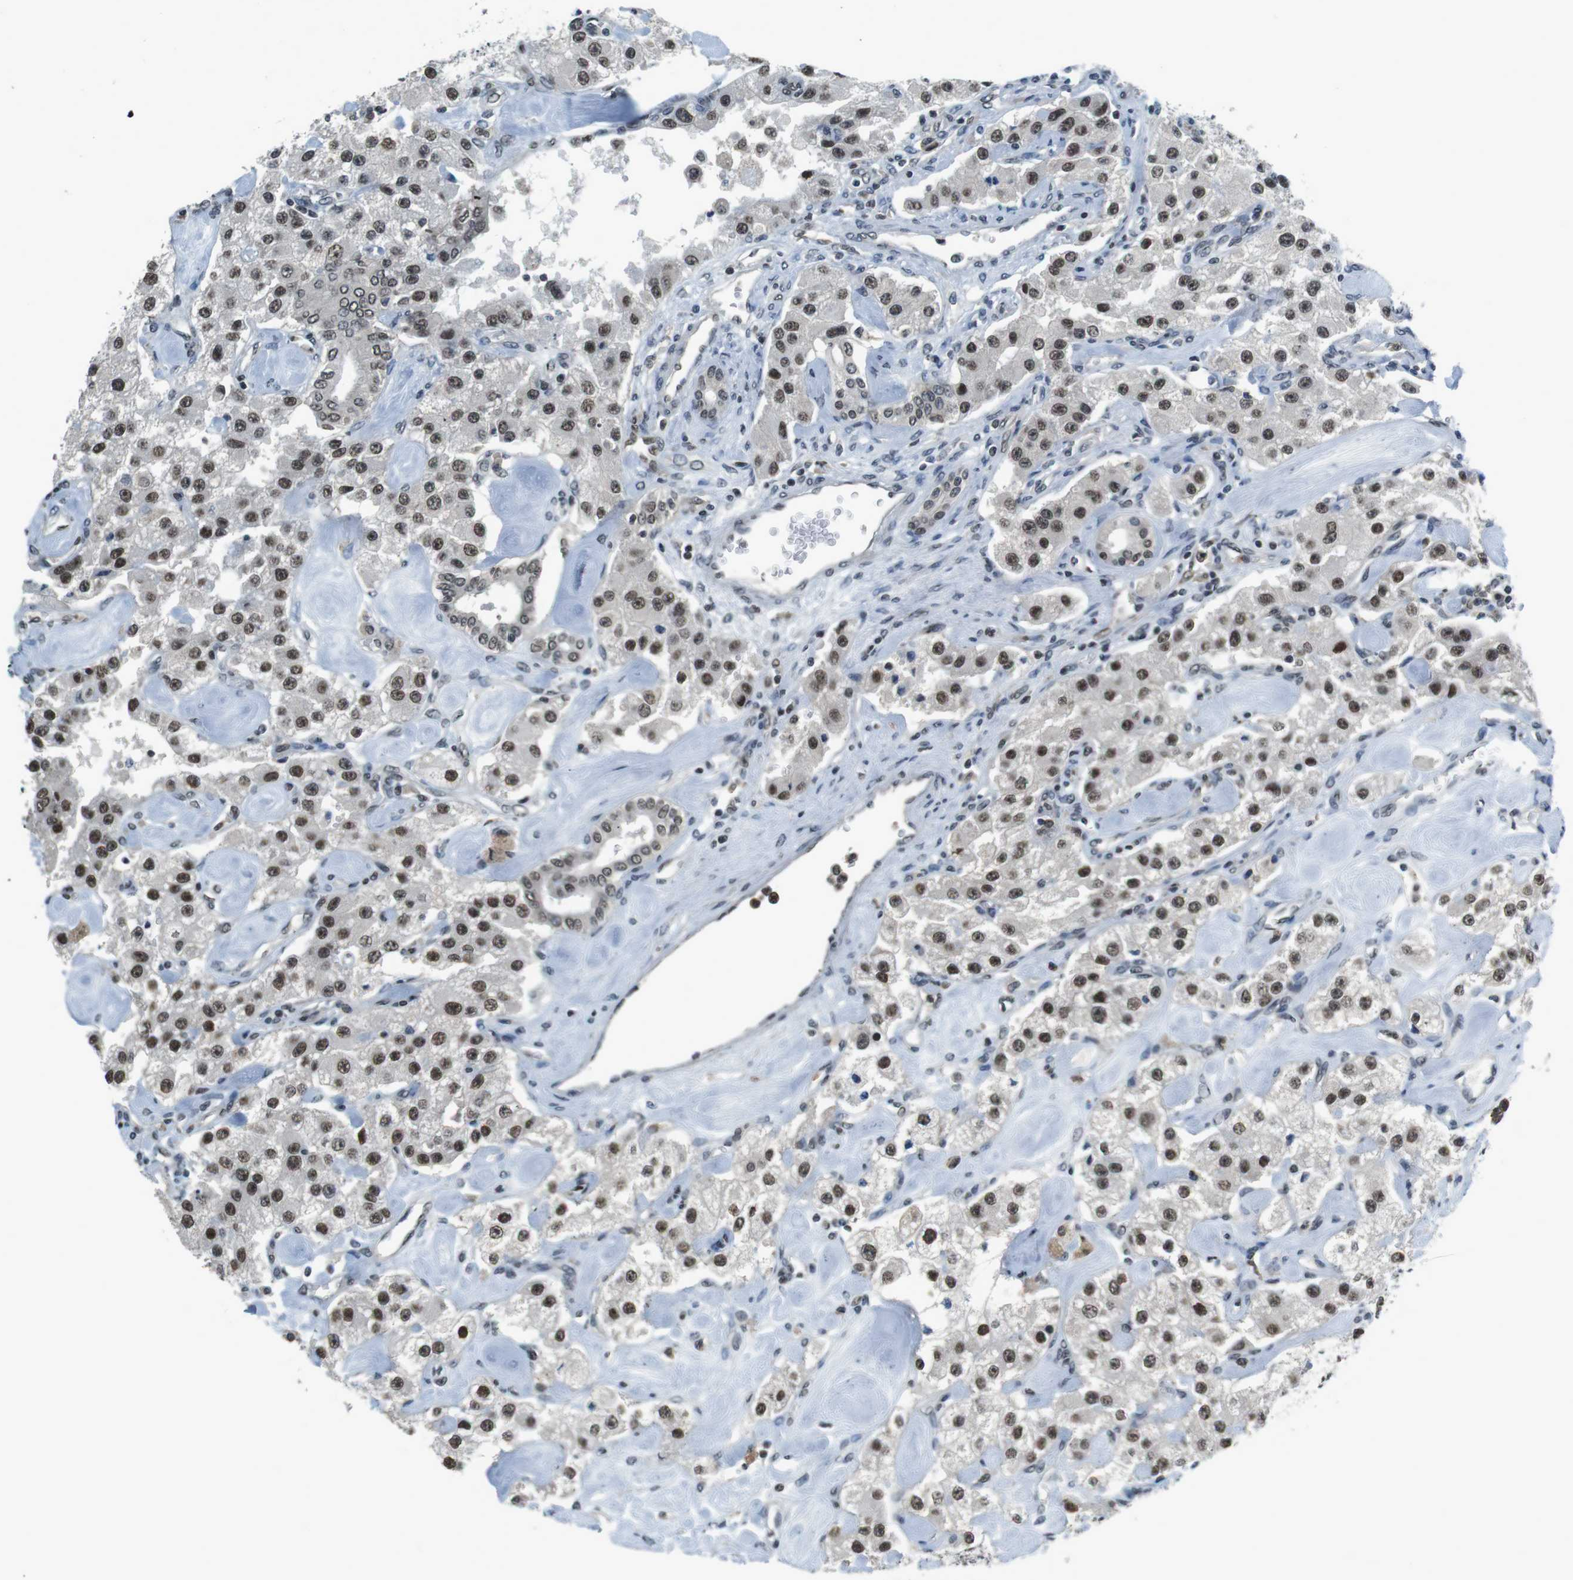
{"staining": {"intensity": "moderate", "quantity": ">75%", "location": "nuclear"}, "tissue": "carcinoid", "cell_type": "Tumor cells", "image_type": "cancer", "snomed": [{"axis": "morphology", "description": "Carcinoid, malignant, NOS"}, {"axis": "topography", "description": "Pancreas"}], "caption": "Moderate nuclear positivity for a protein is appreciated in approximately >75% of tumor cells of carcinoid using immunohistochemistry (IHC).", "gene": "NEK4", "patient": {"sex": "male", "age": 41}}